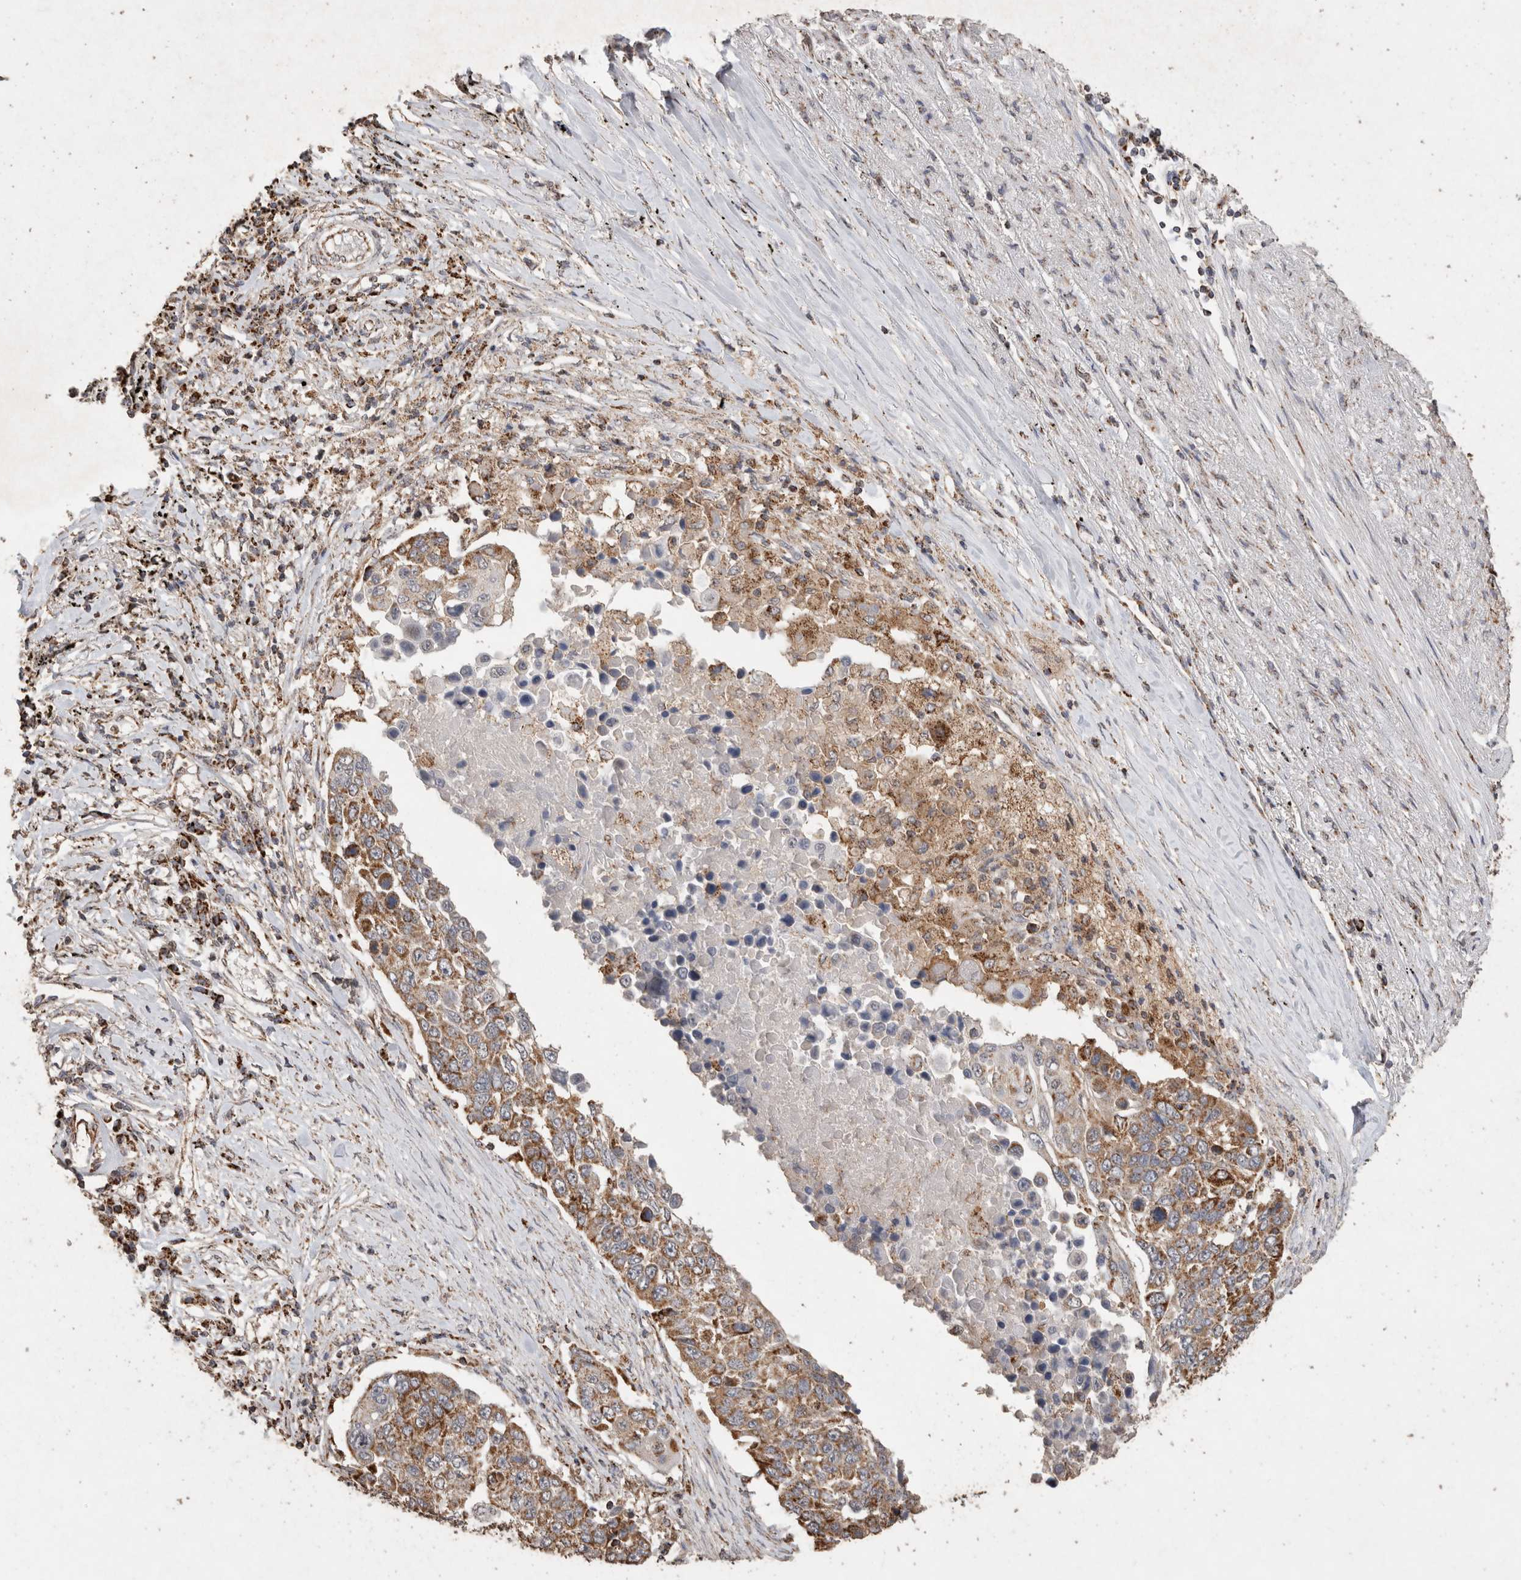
{"staining": {"intensity": "moderate", "quantity": ">75%", "location": "cytoplasmic/membranous"}, "tissue": "lung cancer", "cell_type": "Tumor cells", "image_type": "cancer", "snomed": [{"axis": "morphology", "description": "Squamous cell carcinoma, NOS"}, {"axis": "topography", "description": "Lung"}], "caption": "Protein expression analysis of lung cancer (squamous cell carcinoma) shows moderate cytoplasmic/membranous staining in about >75% of tumor cells. (Stains: DAB (3,3'-diaminobenzidine) in brown, nuclei in blue, Microscopy: brightfield microscopy at high magnification).", "gene": "ACADM", "patient": {"sex": "male", "age": 66}}